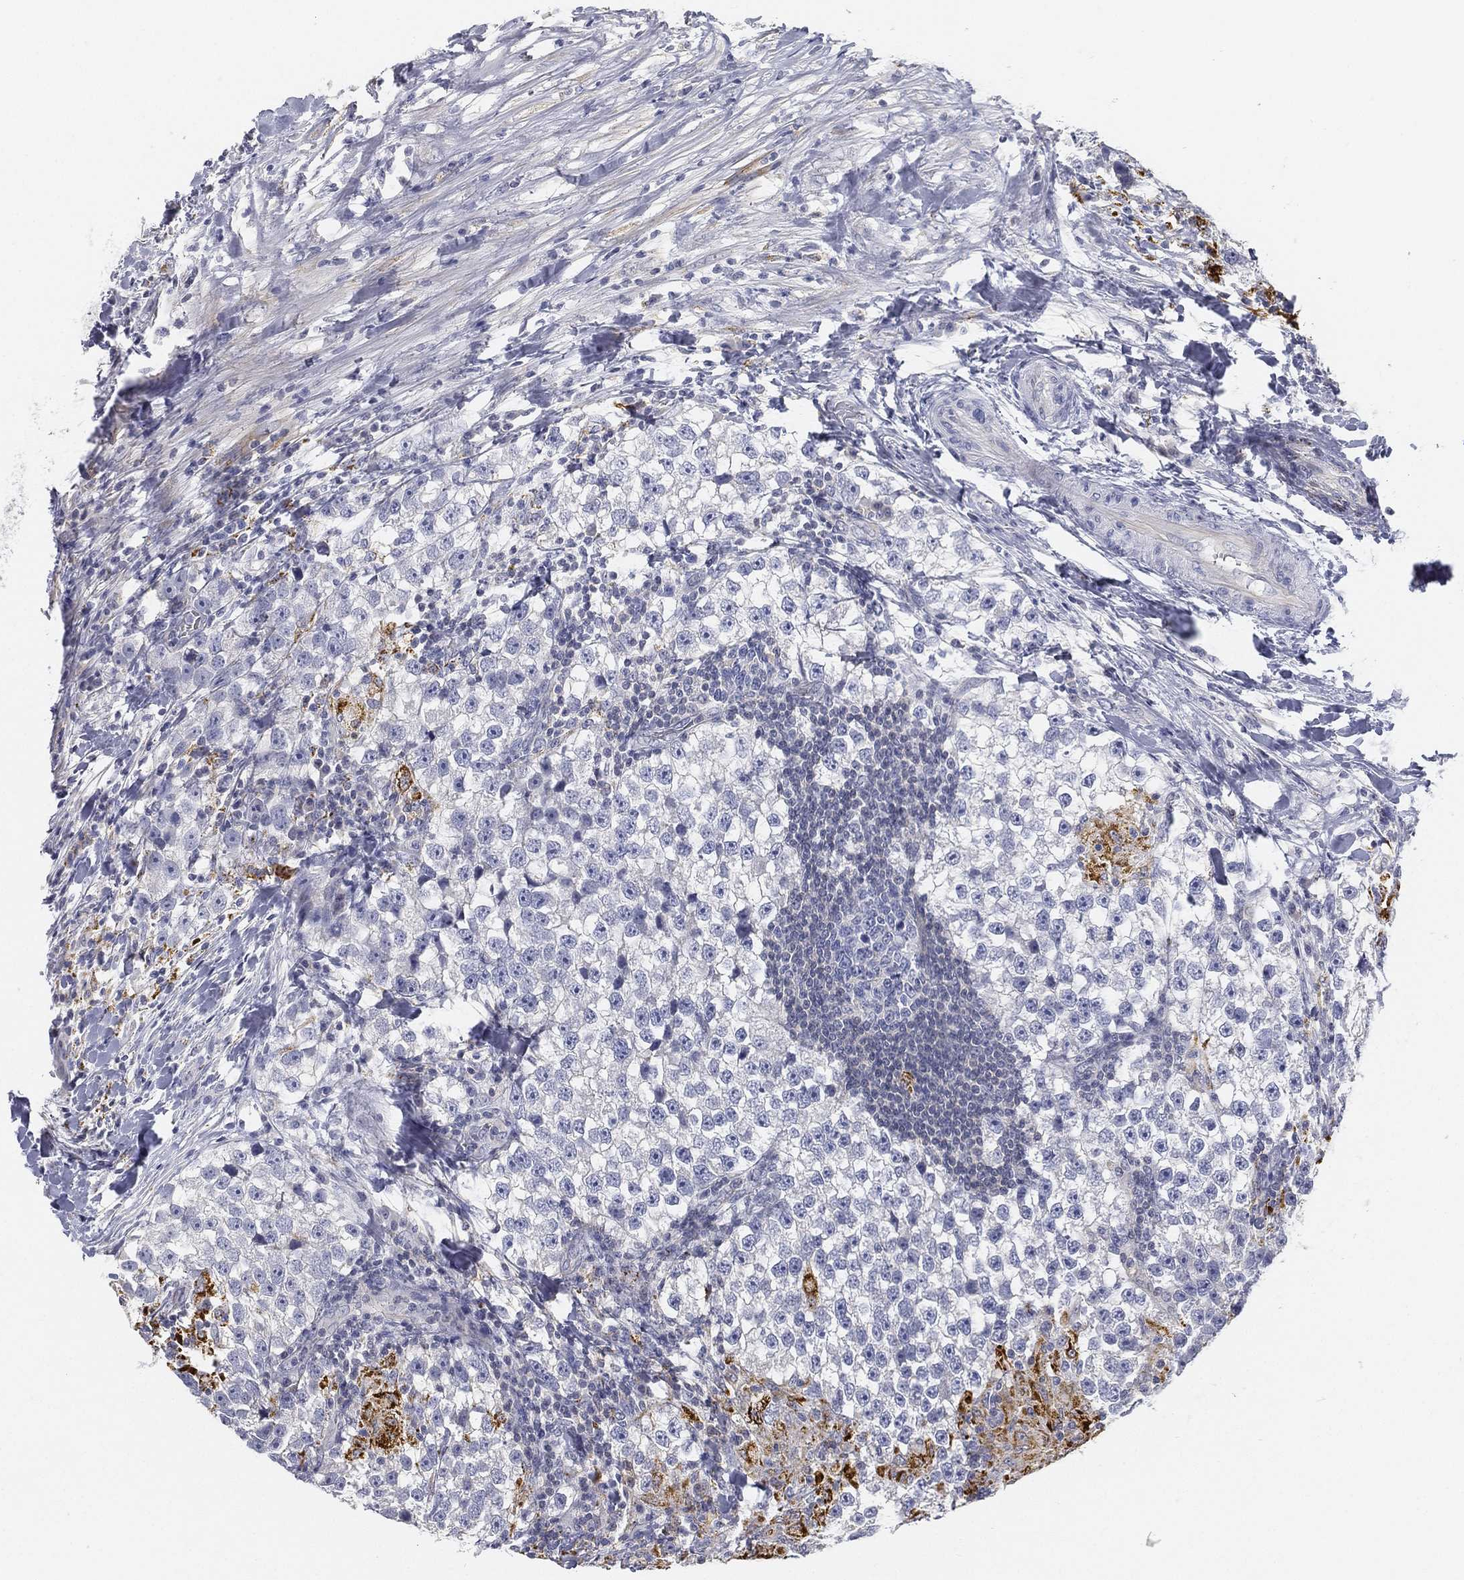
{"staining": {"intensity": "negative", "quantity": "none", "location": "none"}, "tissue": "testis cancer", "cell_type": "Tumor cells", "image_type": "cancer", "snomed": [{"axis": "morphology", "description": "Seminoma, NOS"}, {"axis": "topography", "description": "Testis"}], "caption": "Immunohistochemical staining of human seminoma (testis) demonstrates no significant expression in tumor cells. (DAB immunohistochemistry with hematoxylin counter stain).", "gene": "C5orf46", "patient": {"sex": "male", "age": 46}}